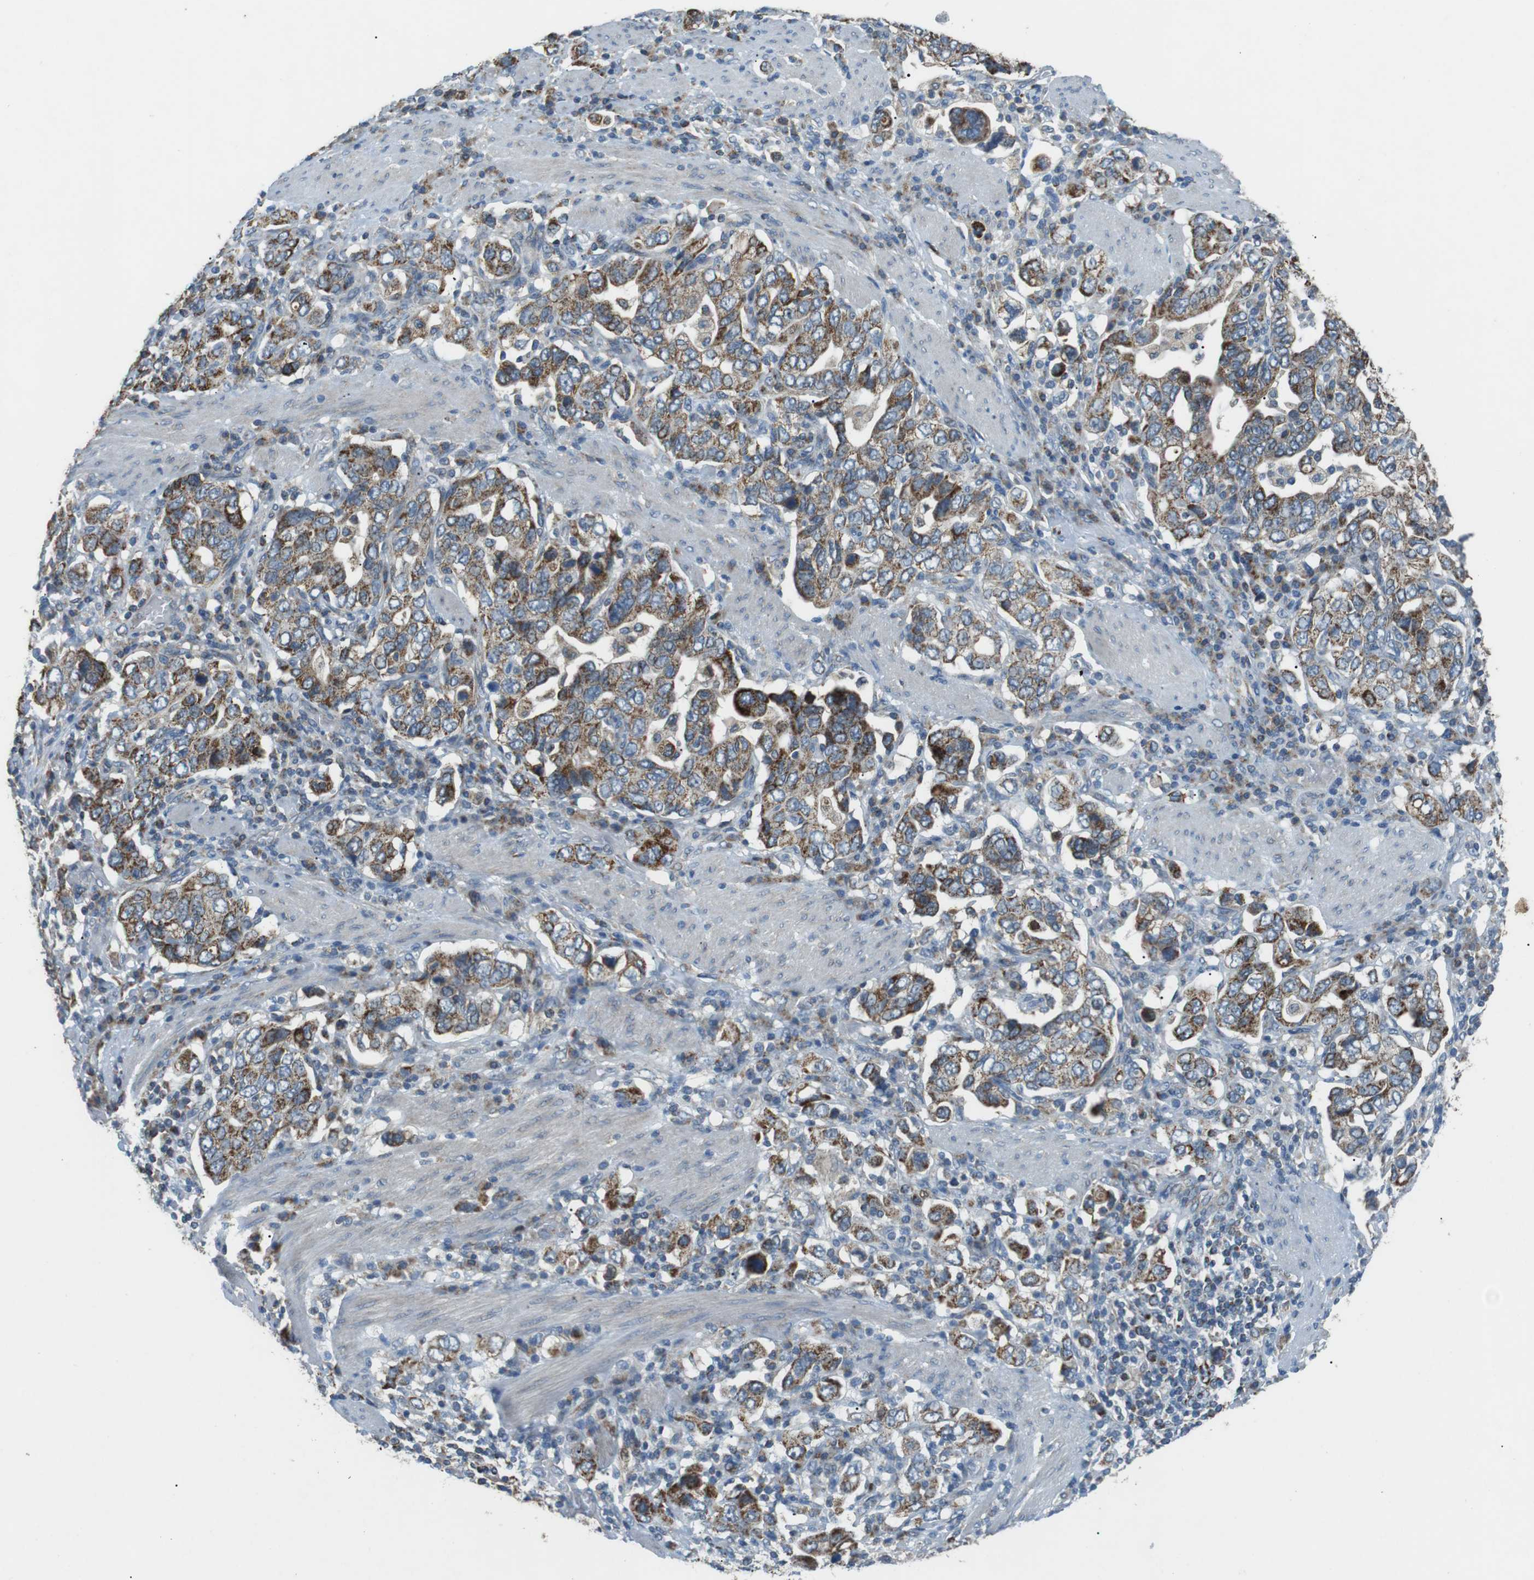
{"staining": {"intensity": "moderate", "quantity": ">75%", "location": "cytoplasmic/membranous"}, "tissue": "stomach cancer", "cell_type": "Tumor cells", "image_type": "cancer", "snomed": [{"axis": "morphology", "description": "Adenocarcinoma, NOS"}, {"axis": "topography", "description": "Stomach, upper"}], "caption": "DAB immunohistochemical staining of adenocarcinoma (stomach) shows moderate cytoplasmic/membranous protein staining in approximately >75% of tumor cells.", "gene": "BACE1", "patient": {"sex": "male", "age": 62}}